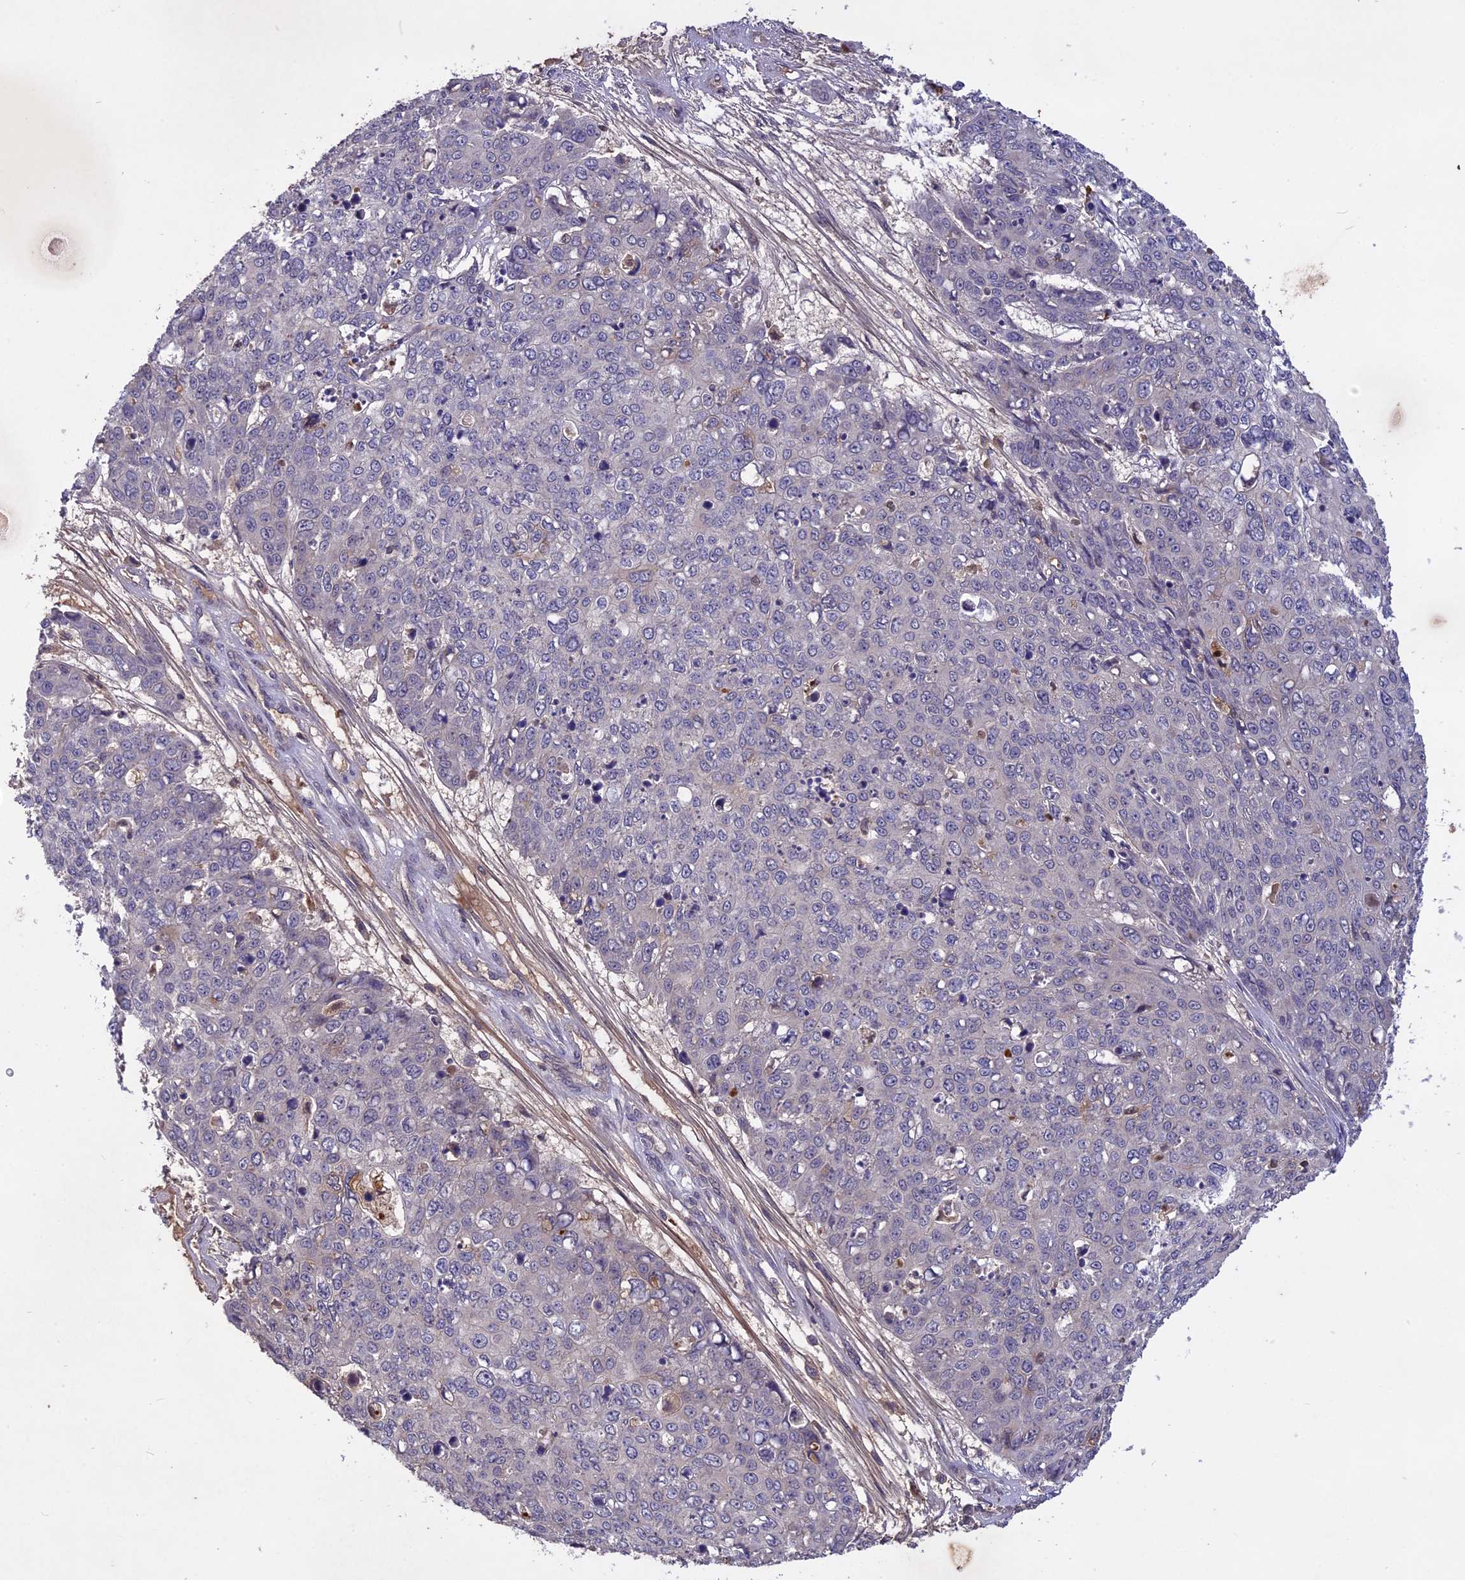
{"staining": {"intensity": "negative", "quantity": "none", "location": "none"}, "tissue": "skin cancer", "cell_type": "Tumor cells", "image_type": "cancer", "snomed": [{"axis": "morphology", "description": "Squamous cell carcinoma, NOS"}, {"axis": "topography", "description": "Skin"}], "caption": "The image exhibits no staining of tumor cells in squamous cell carcinoma (skin).", "gene": "ADO", "patient": {"sex": "male", "age": 71}}